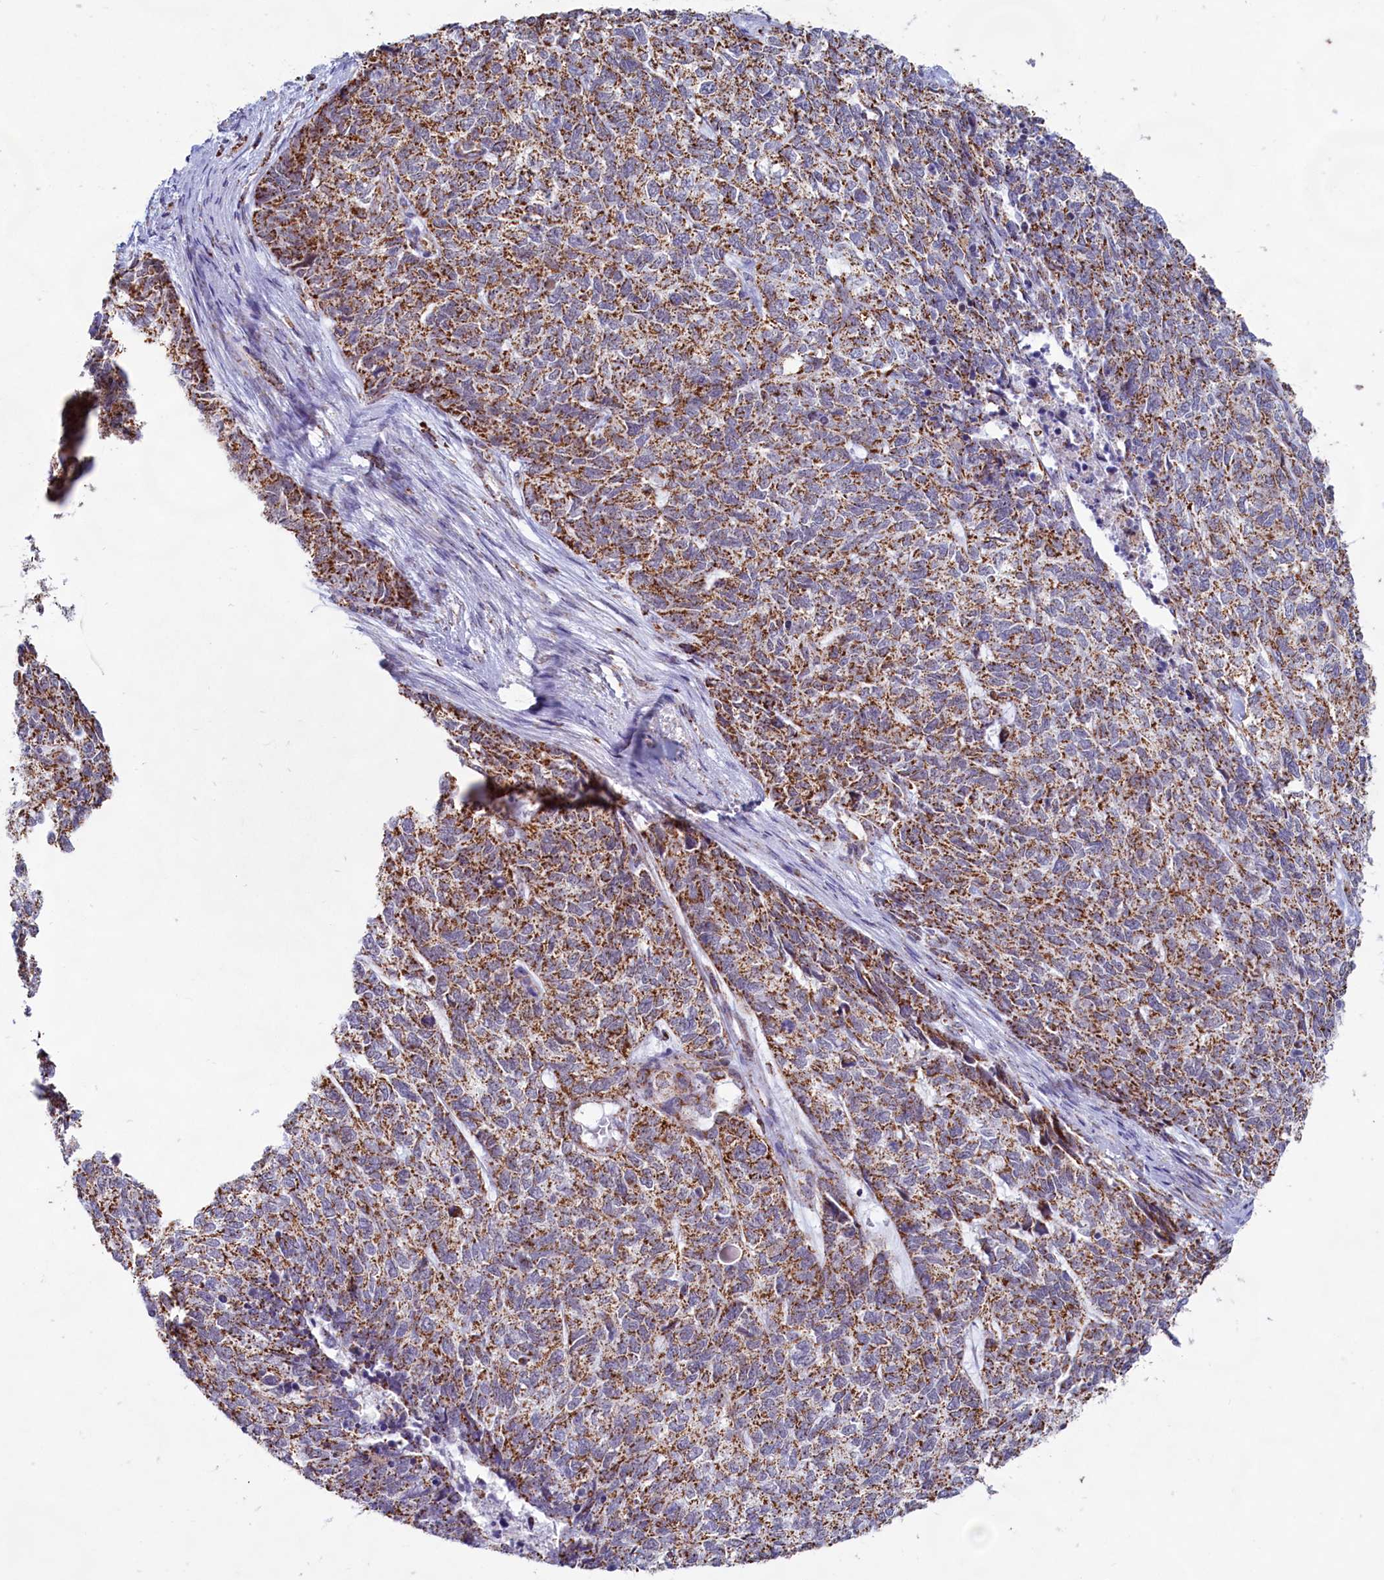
{"staining": {"intensity": "moderate", "quantity": ">75%", "location": "cytoplasmic/membranous"}, "tissue": "cervical cancer", "cell_type": "Tumor cells", "image_type": "cancer", "snomed": [{"axis": "morphology", "description": "Squamous cell carcinoma, NOS"}, {"axis": "topography", "description": "Cervix"}], "caption": "Immunohistochemistry (DAB (3,3'-diaminobenzidine)) staining of human cervical cancer (squamous cell carcinoma) shows moderate cytoplasmic/membranous protein staining in about >75% of tumor cells.", "gene": "C1D", "patient": {"sex": "female", "age": 63}}